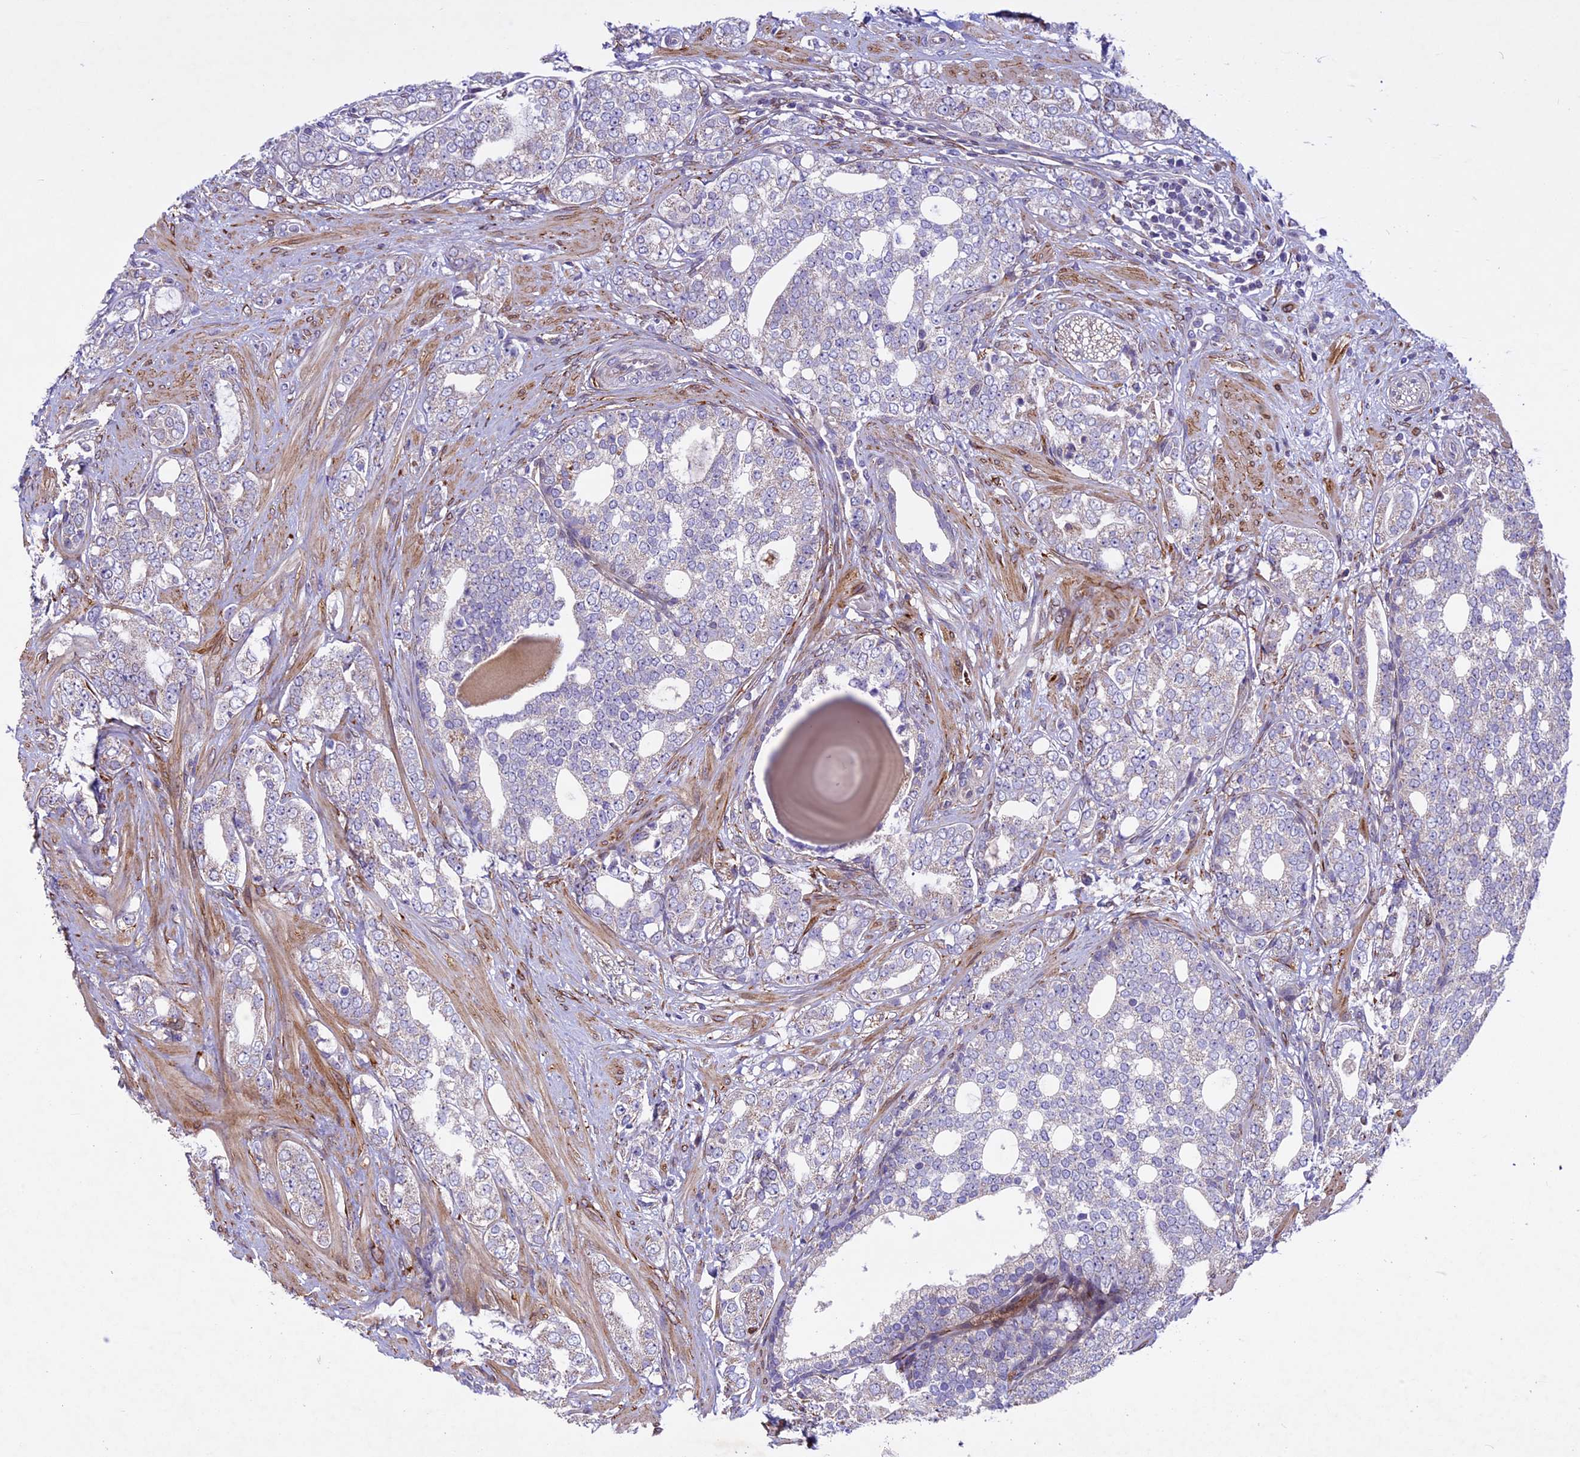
{"staining": {"intensity": "negative", "quantity": "none", "location": "none"}, "tissue": "prostate cancer", "cell_type": "Tumor cells", "image_type": "cancer", "snomed": [{"axis": "morphology", "description": "Adenocarcinoma, High grade"}, {"axis": "topography", "description": "Prostate"}], "caption": "Immunohistochemical staining of human prostate adenocarcinoma (high-grade) displays no significant expression in tumor cells. (DAB (3,3'-diaminobenzidine) immunohistochemistry (IHC) with hematoxylin counter stain).", "gene": "MIEF2", "patient": {"sex": "male", "age": 64}}